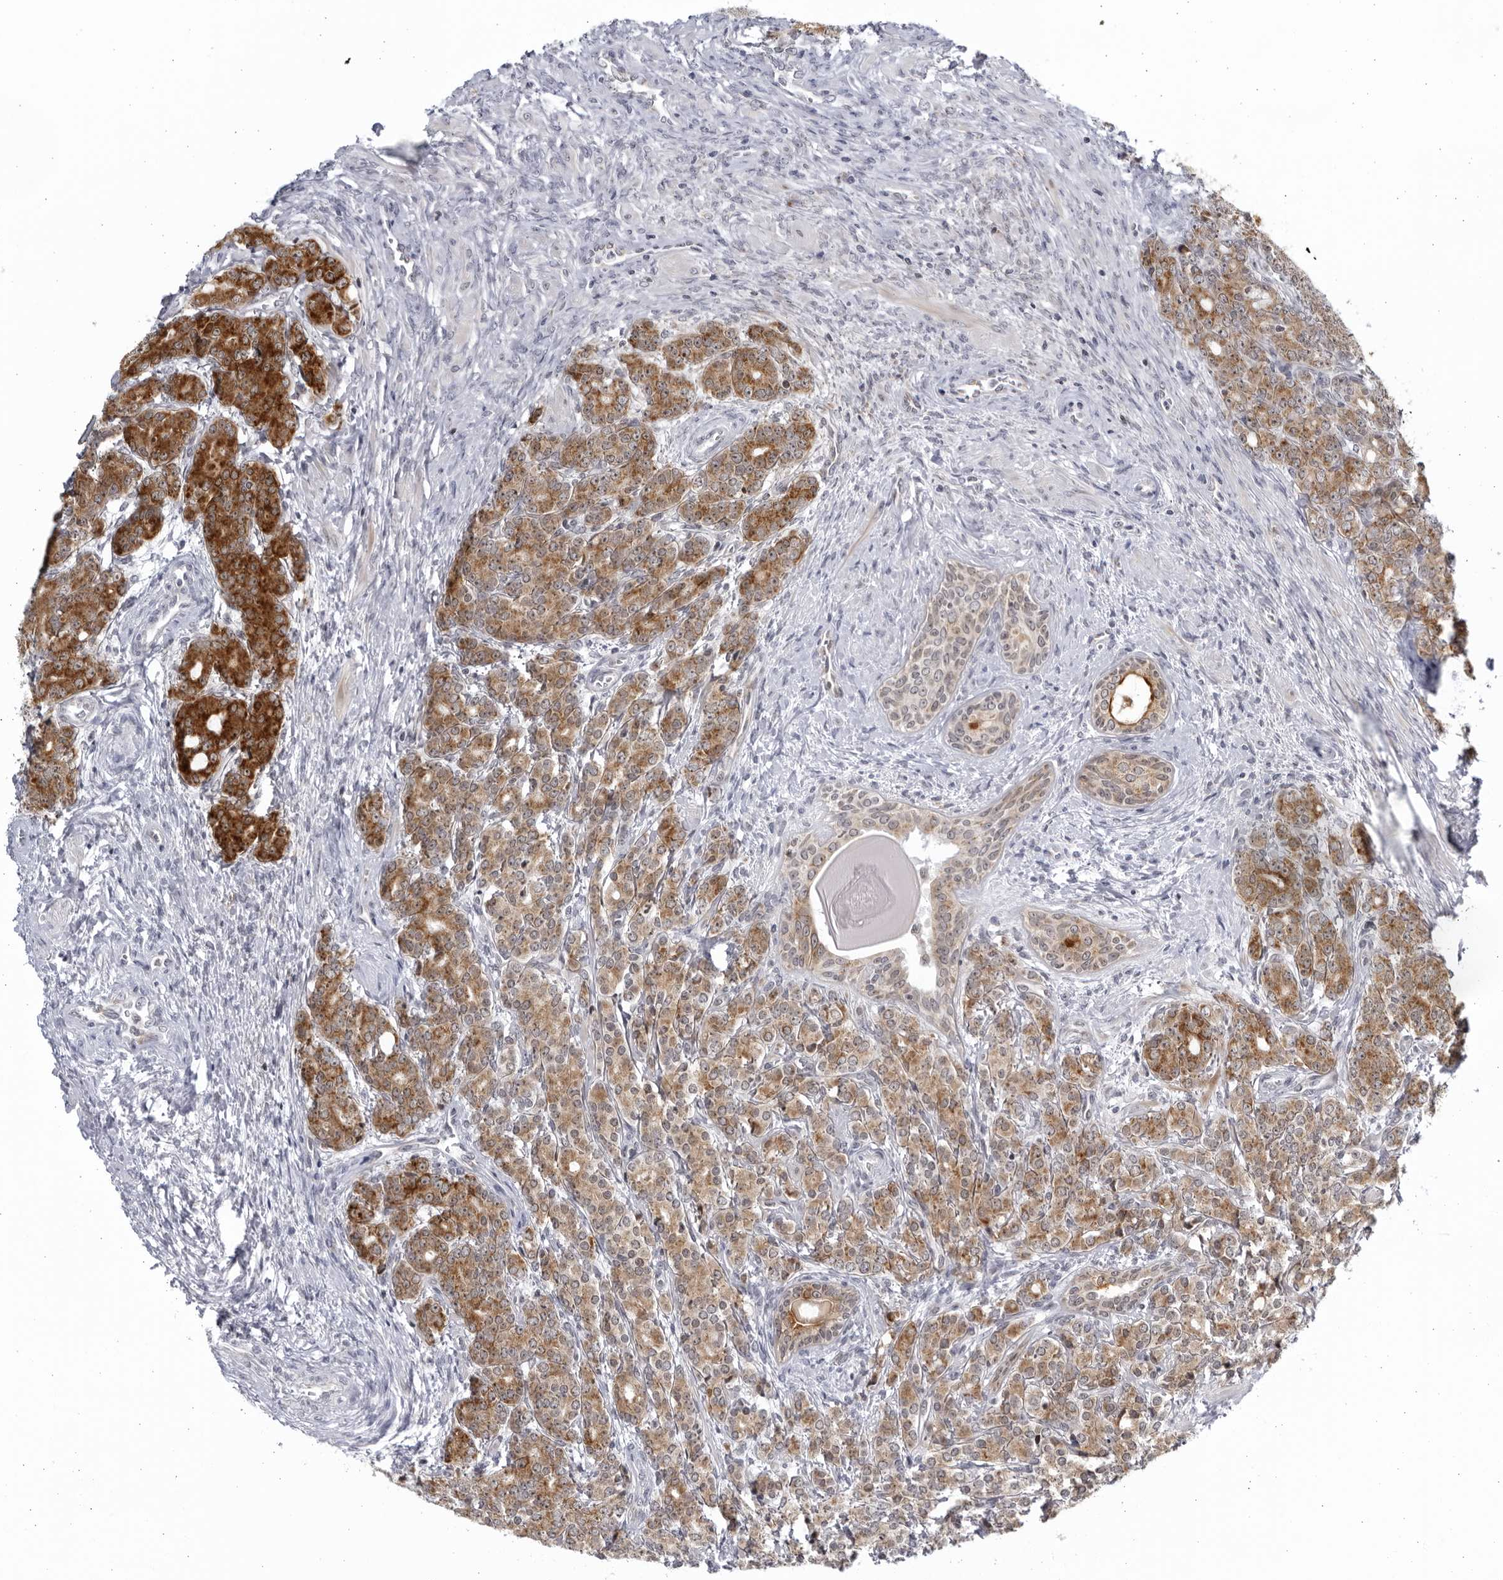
{"staining": {"intensity": "strong", "quantity": ">75%", "location": "cytoplasmic/membranous"}, "tissue": "prostate cancer", "cell_type": "Tumor cells", "image_type": "cancer", "snomed": [{"axis": "morphology", "description": "Adenocarcinoma, High grade"}, {"axis": "topography", "description": "Prostate"}], "caption": "The photomicrograph shows immunohistochemical staining of prostate high-grade adenocarcinoma. There is strong cytoplasmic/membranous staining is present in about >75% of tumor cells. Immunohistochemistry (ihc) stains the protein in brown and the nuclei are stained blue.", "gene": "SLC25A22", "patient": {"sex": "male", "age": 62}}